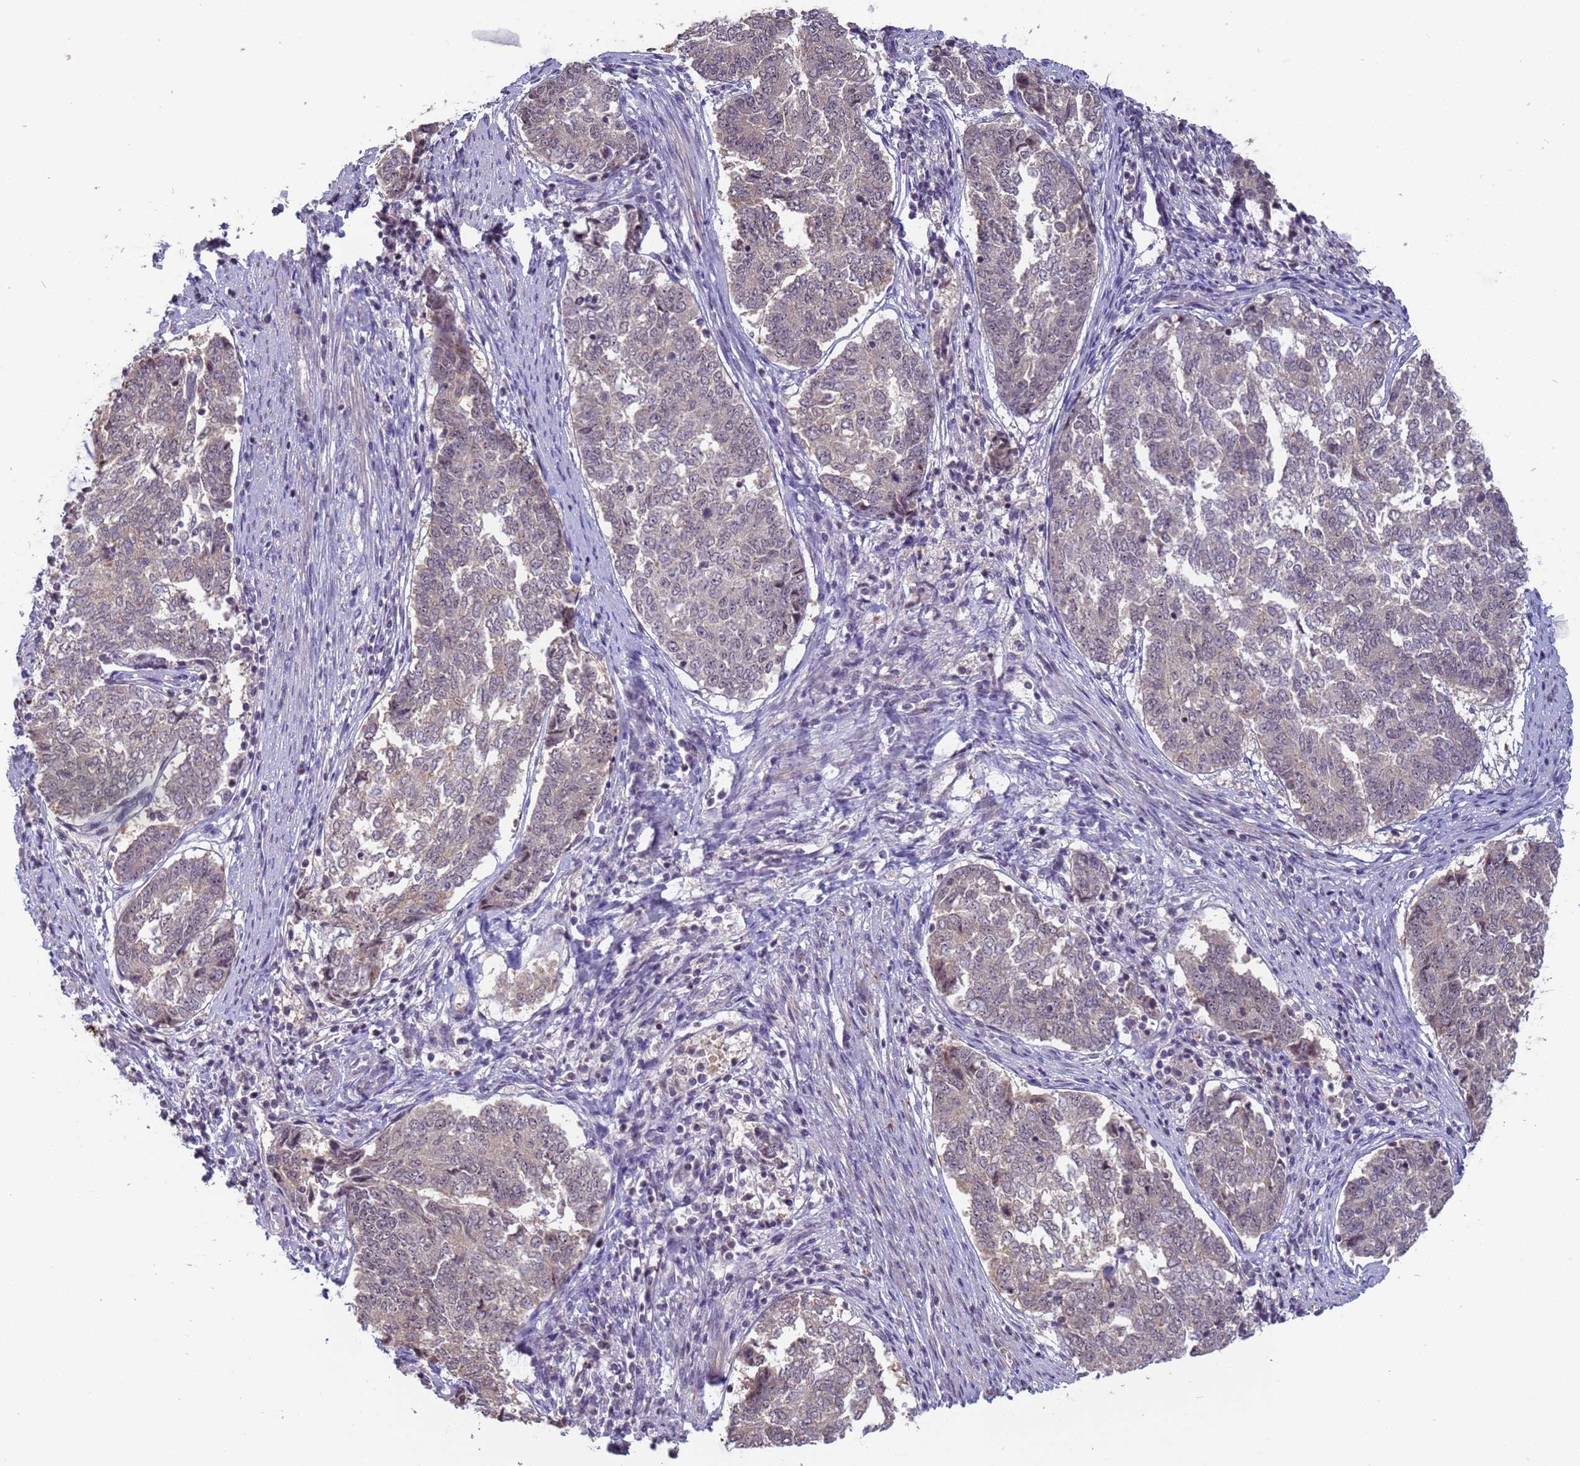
{"staining": {"intensity": "negative", "quantity": "none", "location": "none"}, "tissue": "endometrial cancer", "cell_type": "Tumor cells", "image_type": "cancer", "snomed": [{"axis": "morphology", "description": "Adenocarcinoma, NOS"}, {"axis": "topography", "description": "Endometrium"}], "caption": "High power microscopy histopathology image of an immunohistochemistry micrograph of adenocarcinoma (endometrial), revealing no significant staining in tumor cells.", "gene": "VWA3A", "patient": {"sex": "female", "age": 80}}